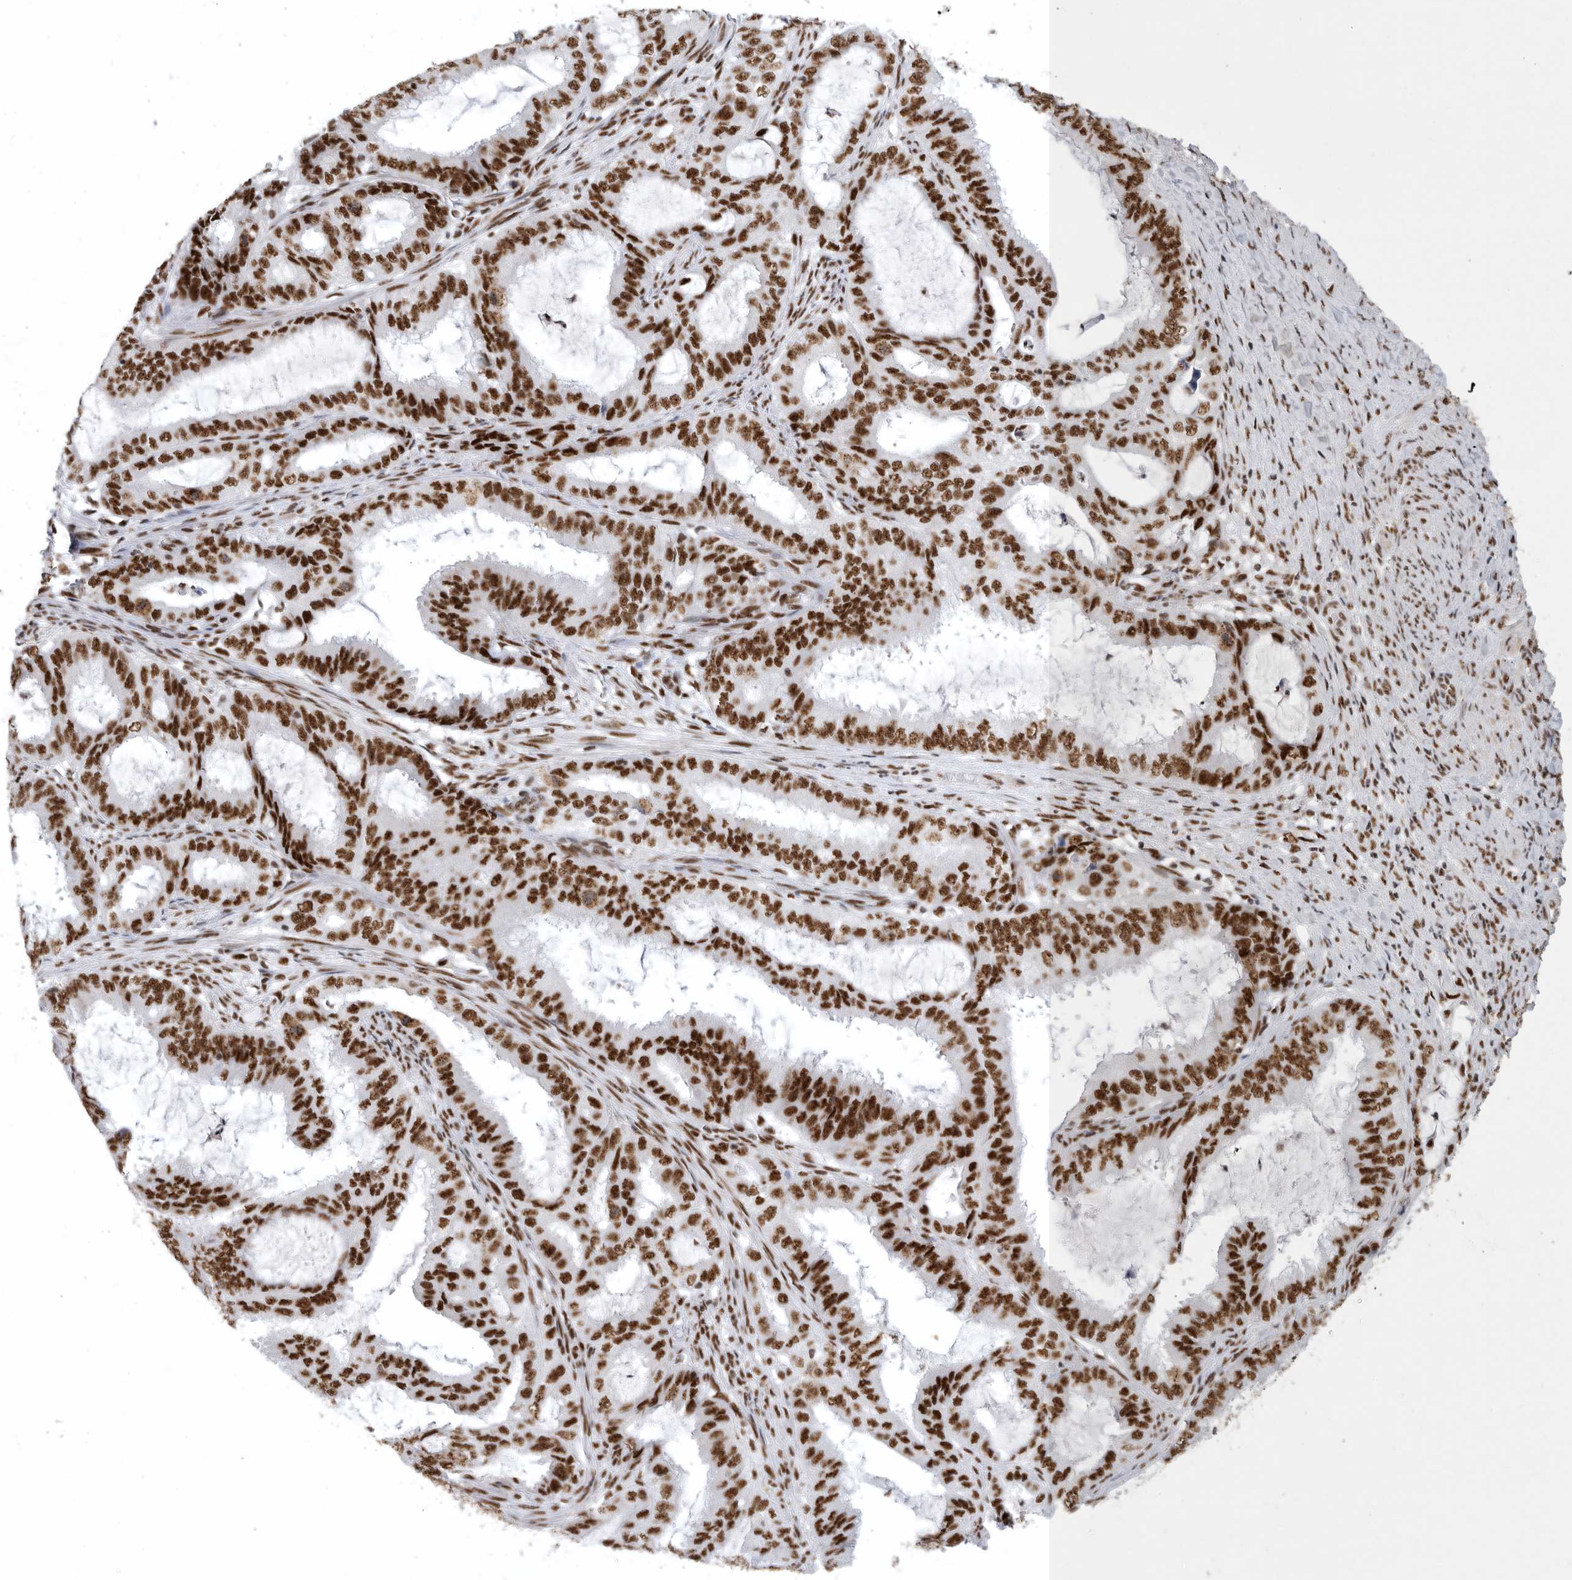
{"staining": {"intensity": "strong", "quantity": ">75%", "location": "nuclear"}, "tissue": "endometrial cancer", "cell_type": "Tumor cells", "image_type": "cancer", "snomed": [{"axis": "morphology", "description": "Adenocarcinoma, NOS"}, {"axis": "topography", "description": "Endometrium"}], "caption": "A photomicrograph of endometrial cancer stained for a protein reveals strong nuclear brown staining in tumor cells.", "gene": "BCLAF1", "patient": {"sex": "female", "age": 51}}